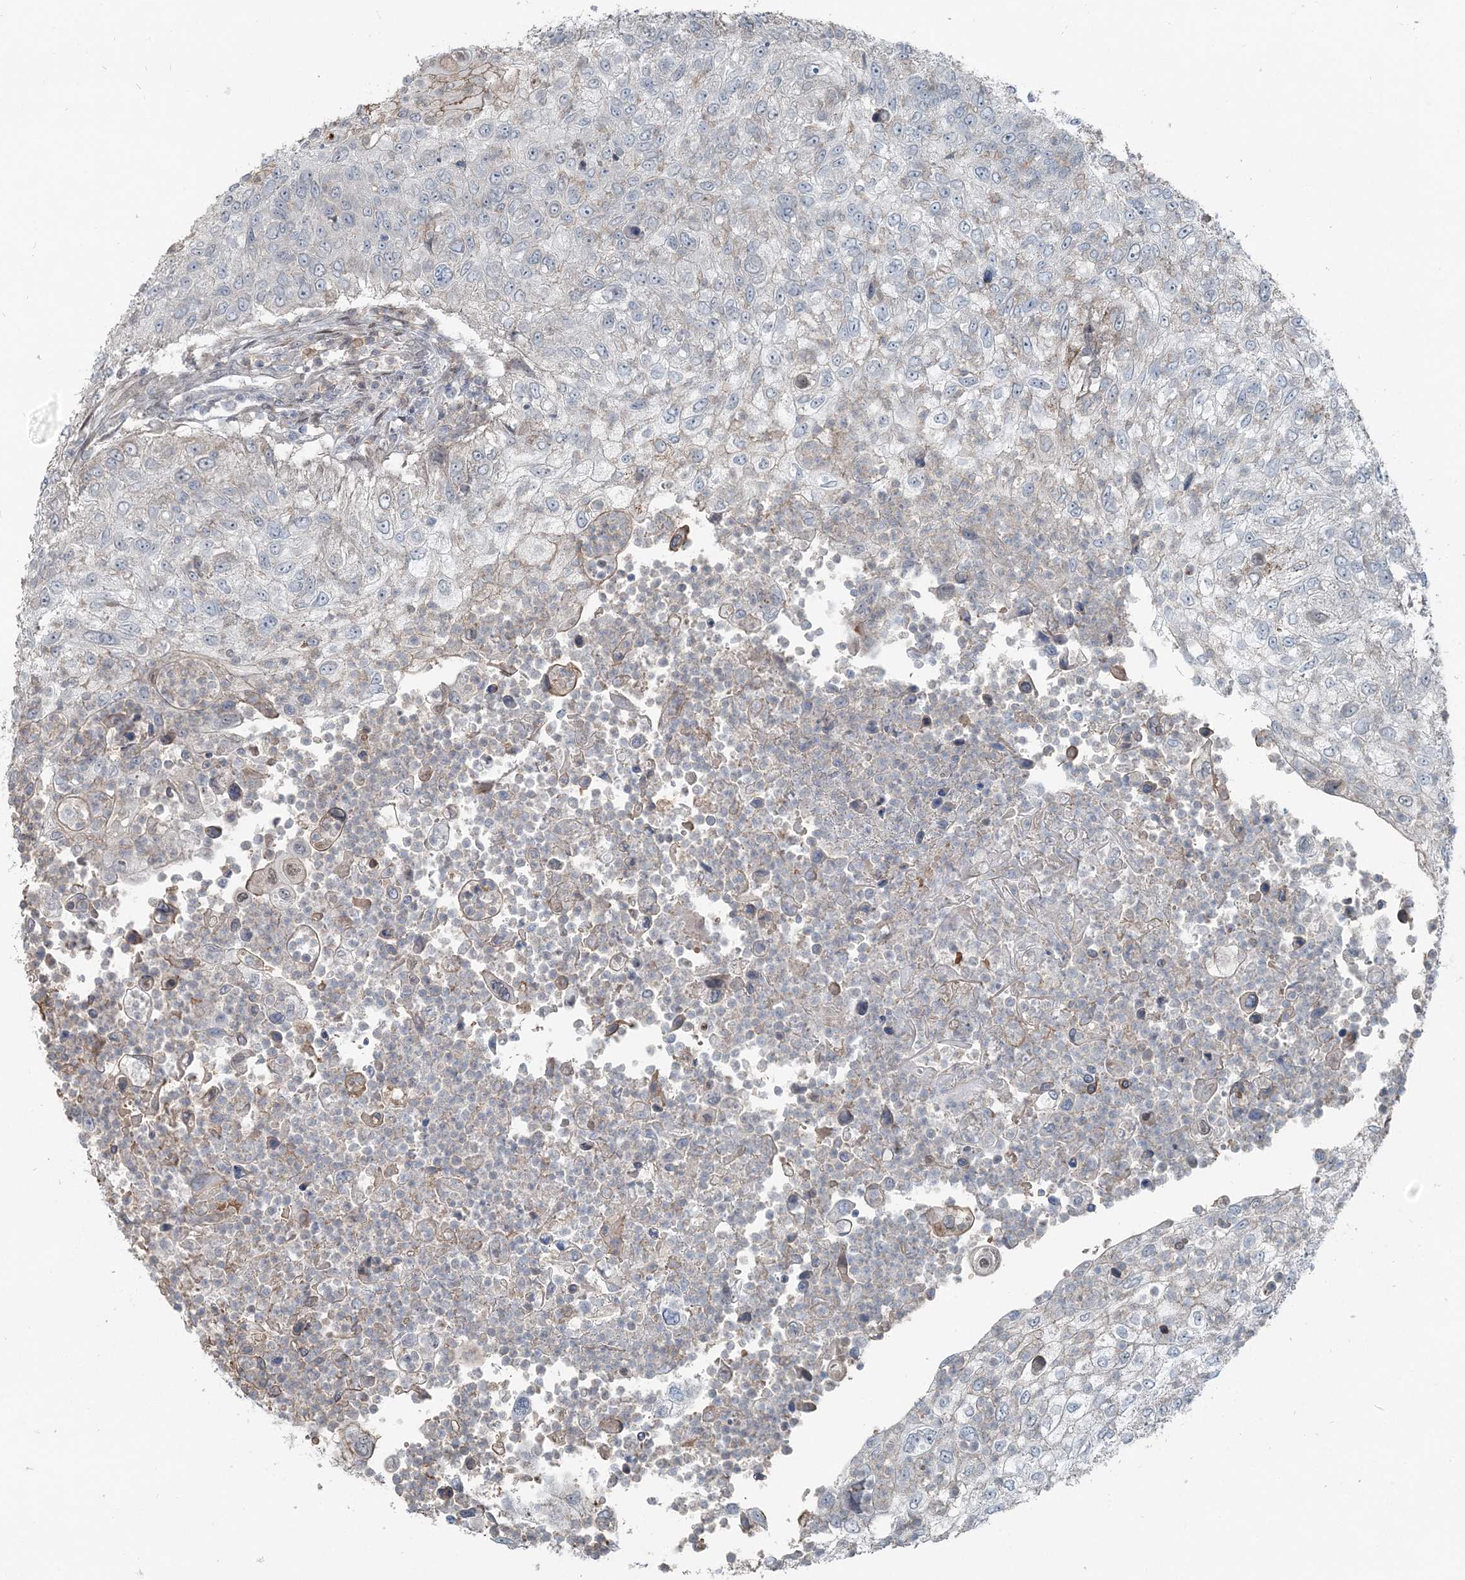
{"staining": {"intensity": "negative", "quantity": "none", "location": "none"}, "tissue": "urothelial cancer", "cell_type": "Tumor cells", "image_type": "cancer", "snomed": [{"axis": "morphology", "description": "Urothelial carcinoma, High grade"}, {"axis": "topography", "description": "Urinary bladder"}], "caption": "Urothelial cancer stained for a protein using immunohistochemistry displays no staining tumor cells.", "gene": "FBXL17", "patient": {"sex": "female", "age": 60}}